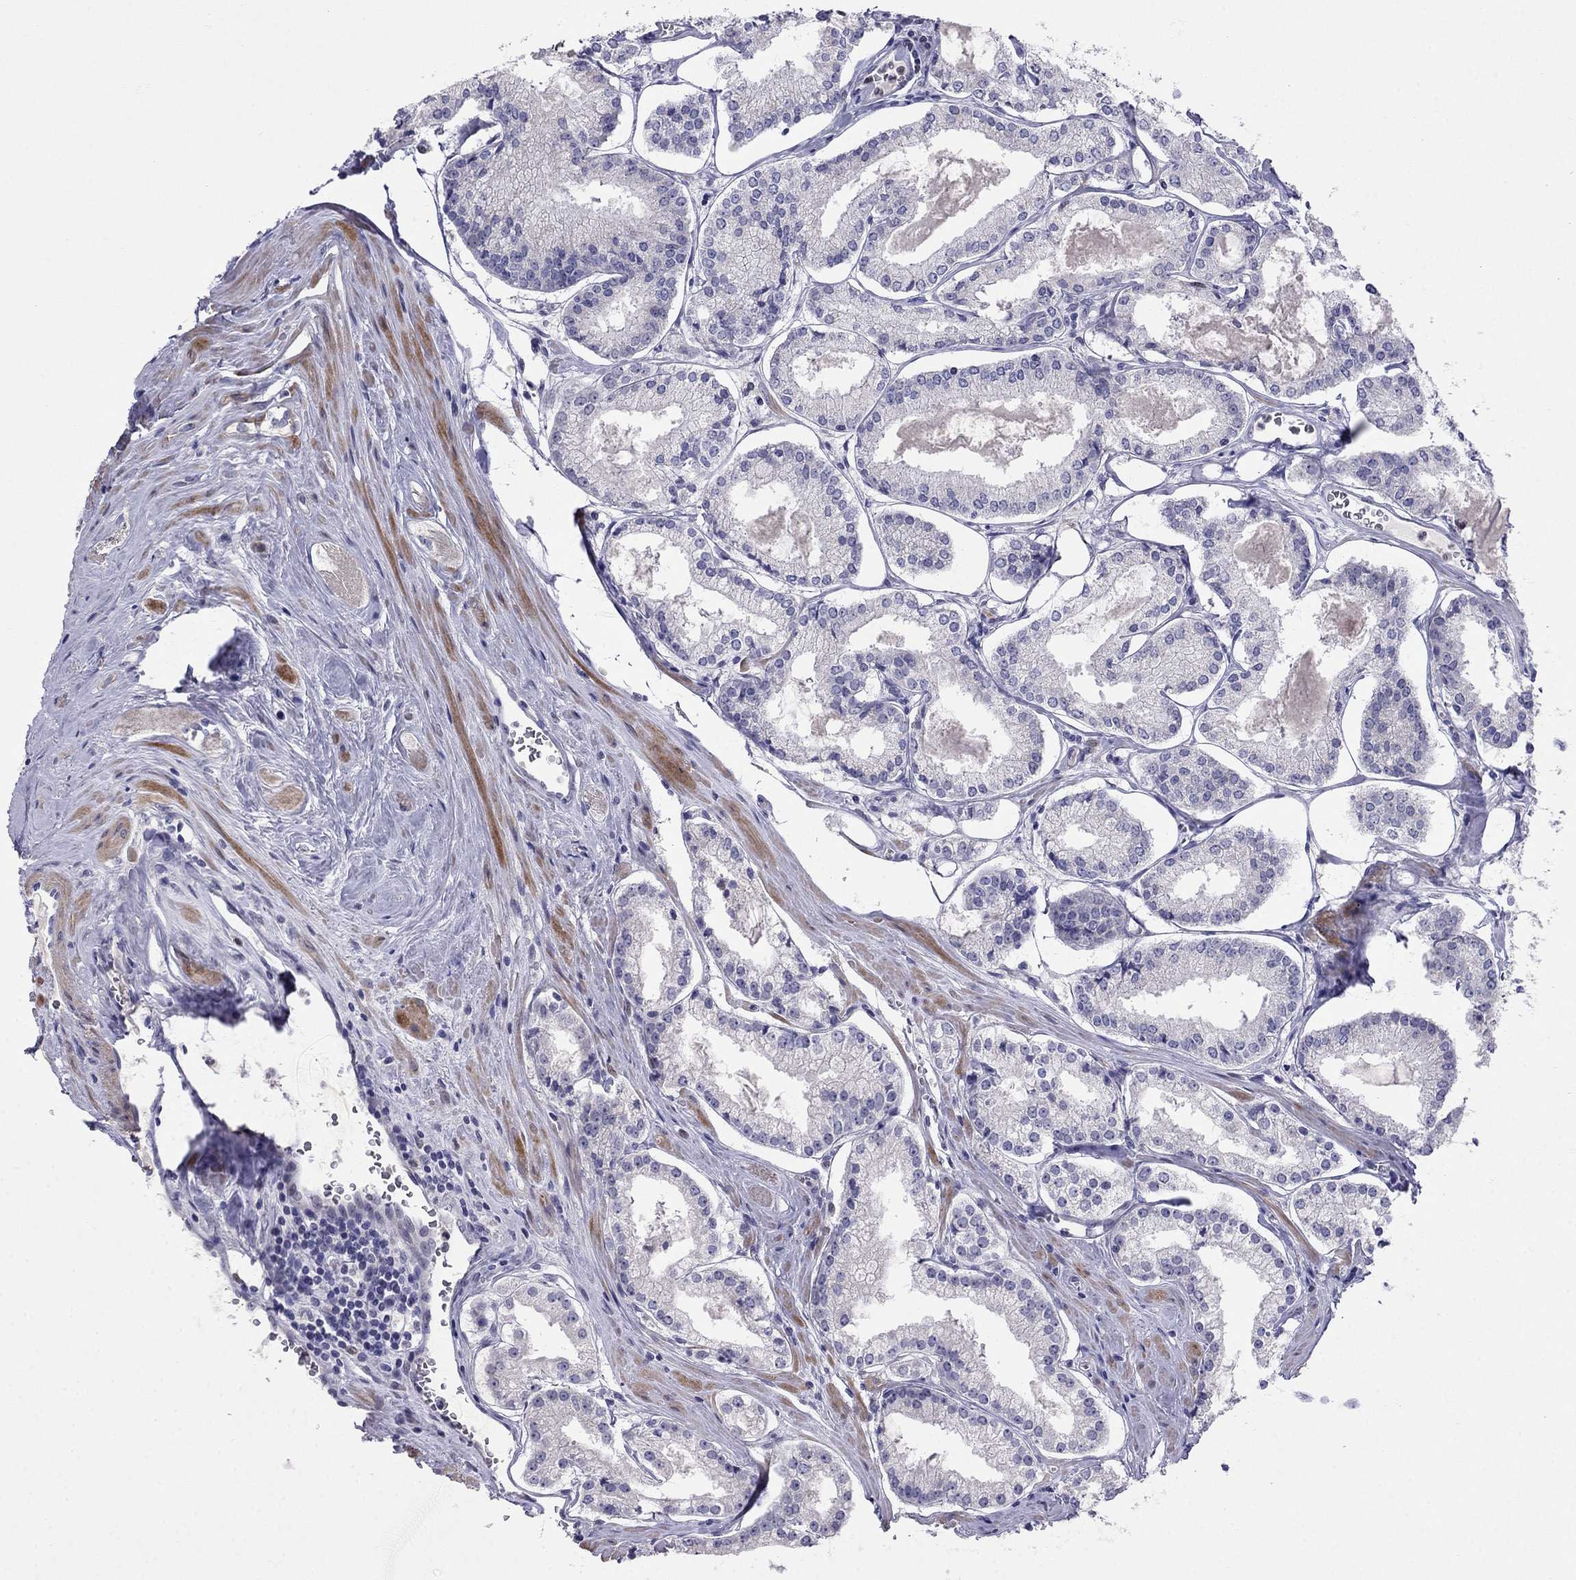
{"staining": {"intensity": "negative", "quantity": "none", "location": "none"}, "tissue": "prostate cancer", "cell_type": "Tumor cells", "image_type": "cancer", "snomed": [{"axis": "morphology", "description": "Adenocarcinoma, NOS"}, {"axis": "topography", "description": "Prostate"}], "caption": "Immunohistochemical staining of human prostate cancer shows no significant staining in tumor cells.", "gene": "LRRC39", "patient": {"sex": "male", "age": 72}}